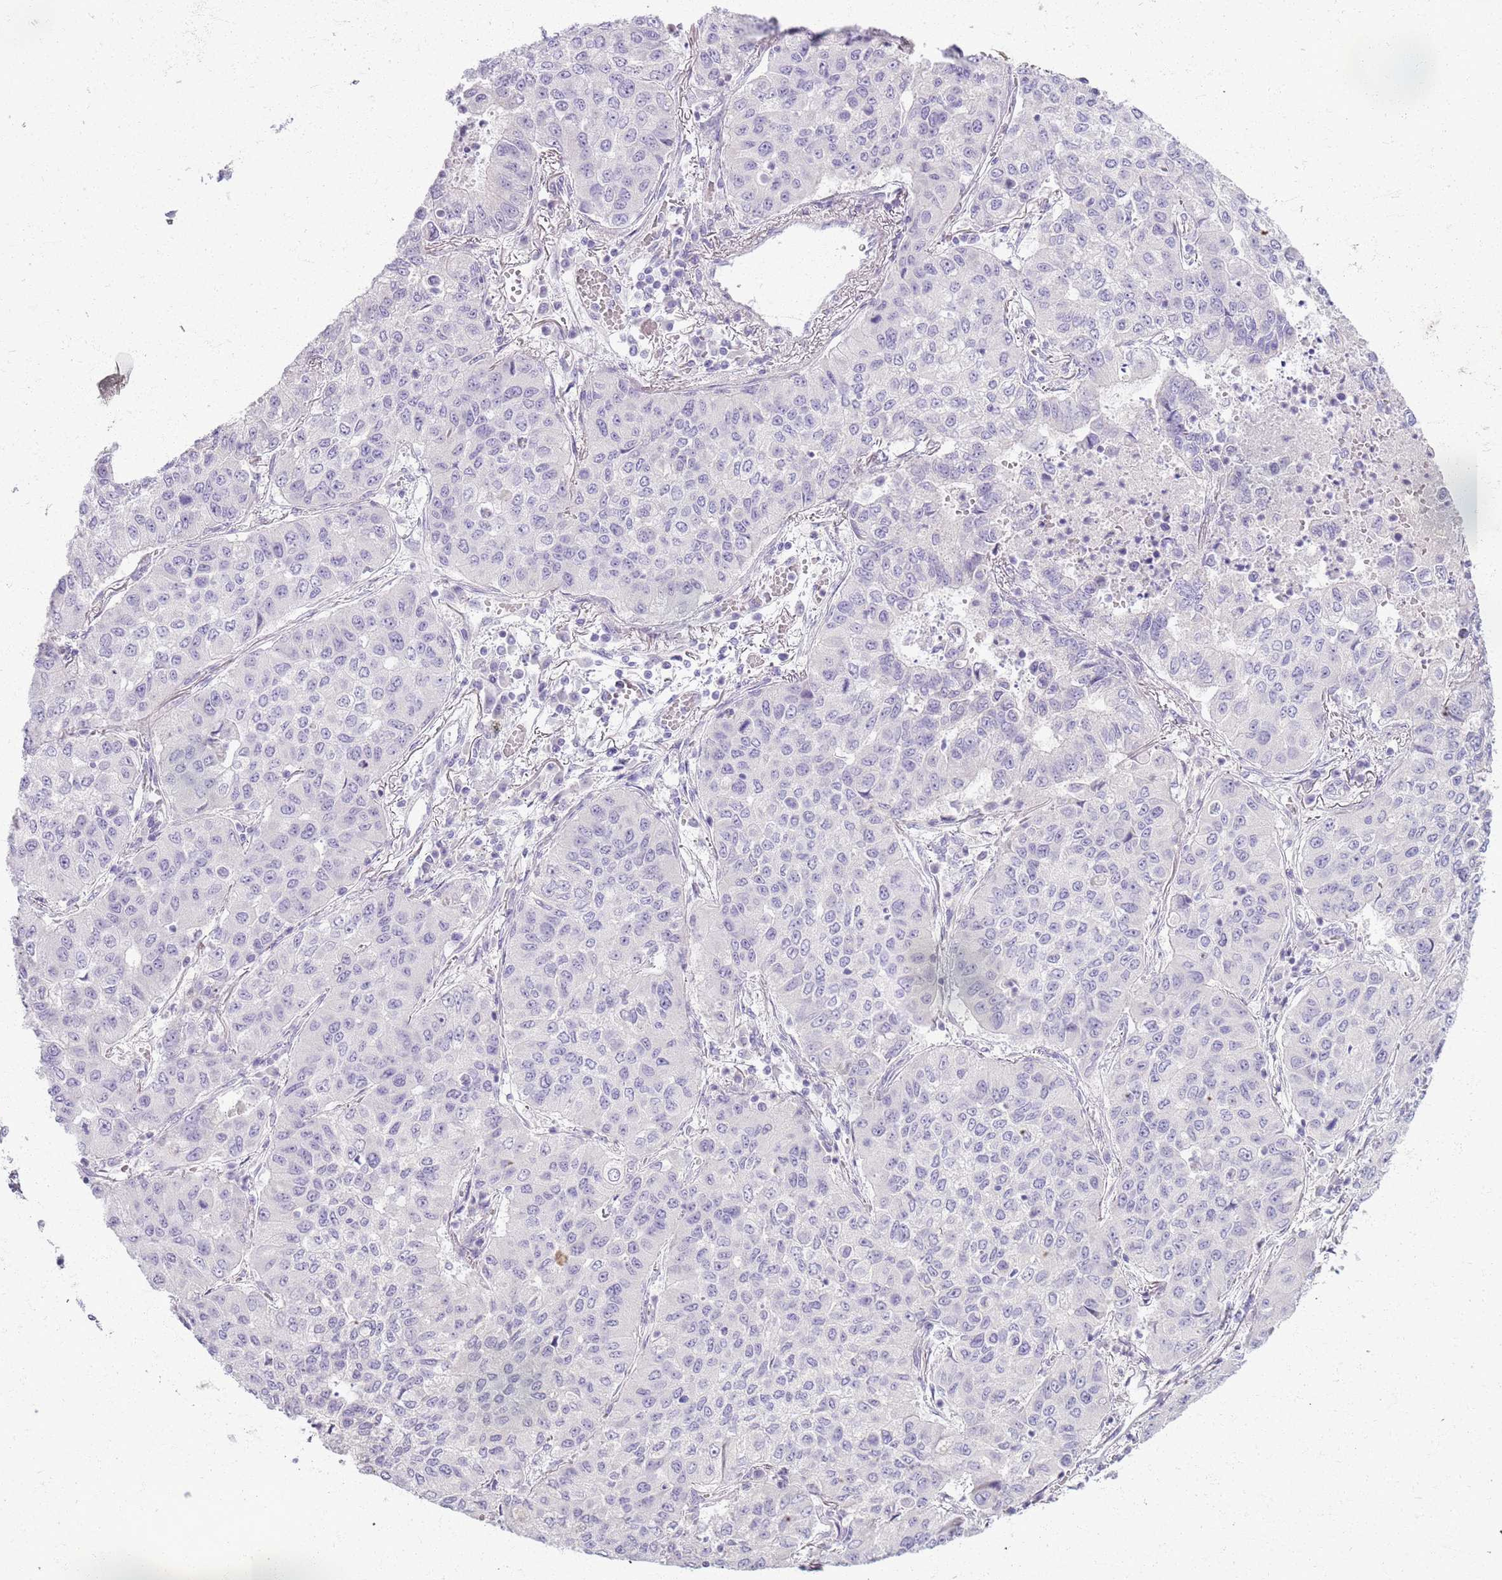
{"staining": {"intensity": "negative", "quantity": "none", "location": "none"}, "tissue": "lung cancer", "cell_type": "Tumor cells", "image_type": "cancer", "snomed": [{"axis": "morphology", "description": "Squamous cell carcinoma, NOS"}, {"axis": "topography", "description": "Lung"}], "caption": "The immunohistochemistry micrograph has no significant expression in tumor cells of lung squamous cell carcinoma tissue.", "gene": "CSRP3", "patient": {"sex": "male", "age": 74}}